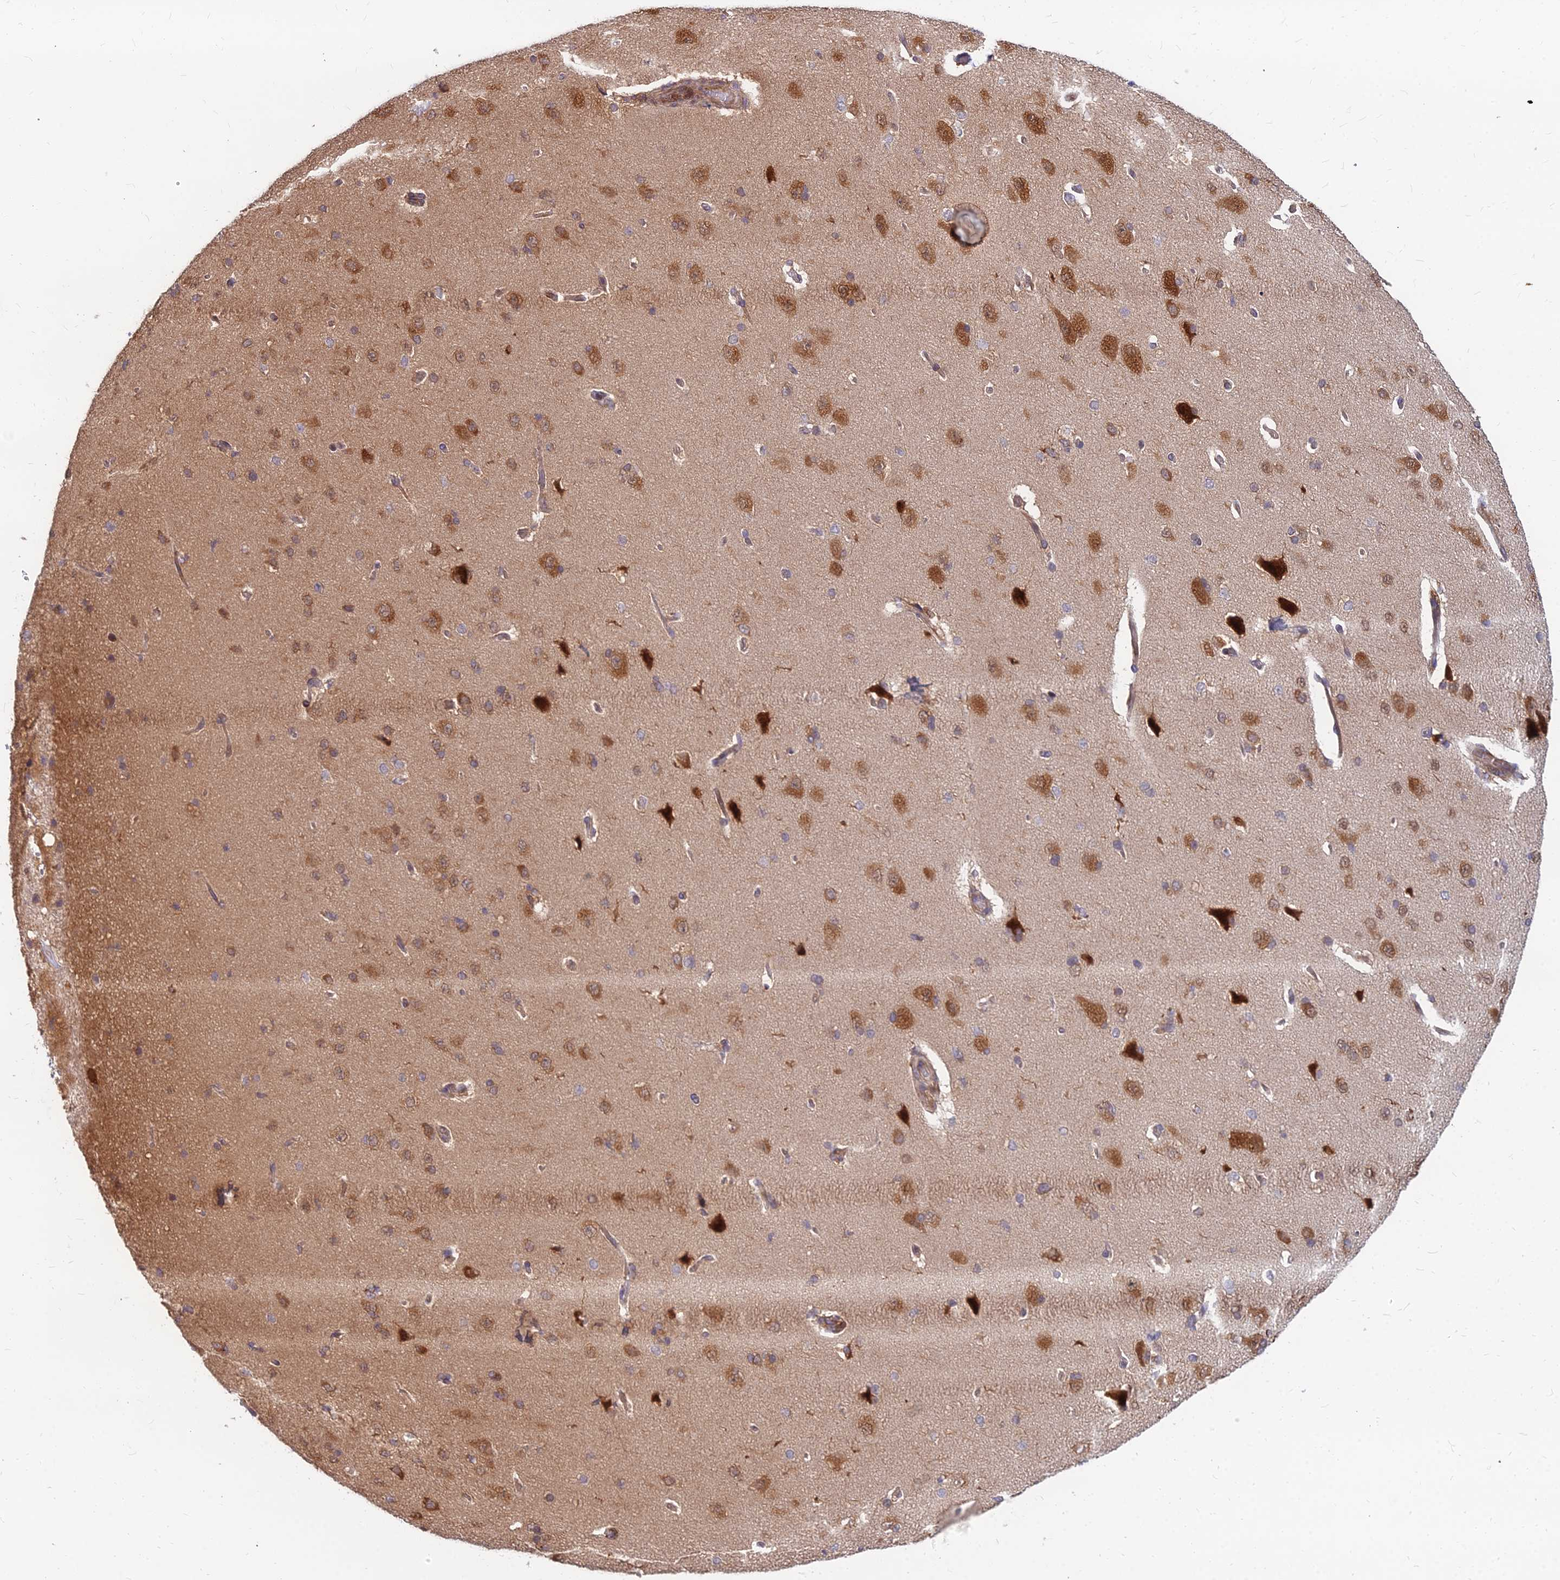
{"staining": {"intensity": "weak", "quantity": ">75%", "location": "cytoplasmic/membranous"}, "tissue": "cerebral cortex", "cell_type": "Endothelial cells", "image_type": "normal", "snomed": [{"axis": "morphology", "description": "Normal tissue, NOS"}, {"axis": "topography", "description": "Cerebral cortex"}], "caption": "DAB (3,3'-diaminobenzidine) immunohistochemical staining of normal human cerebral cortex reveals weak cytoplasmic/membranous protein positivity in about >75% of endothelial cells.", "gene": "CCT6A", "patient": {"sex": "male", "age": 62}}